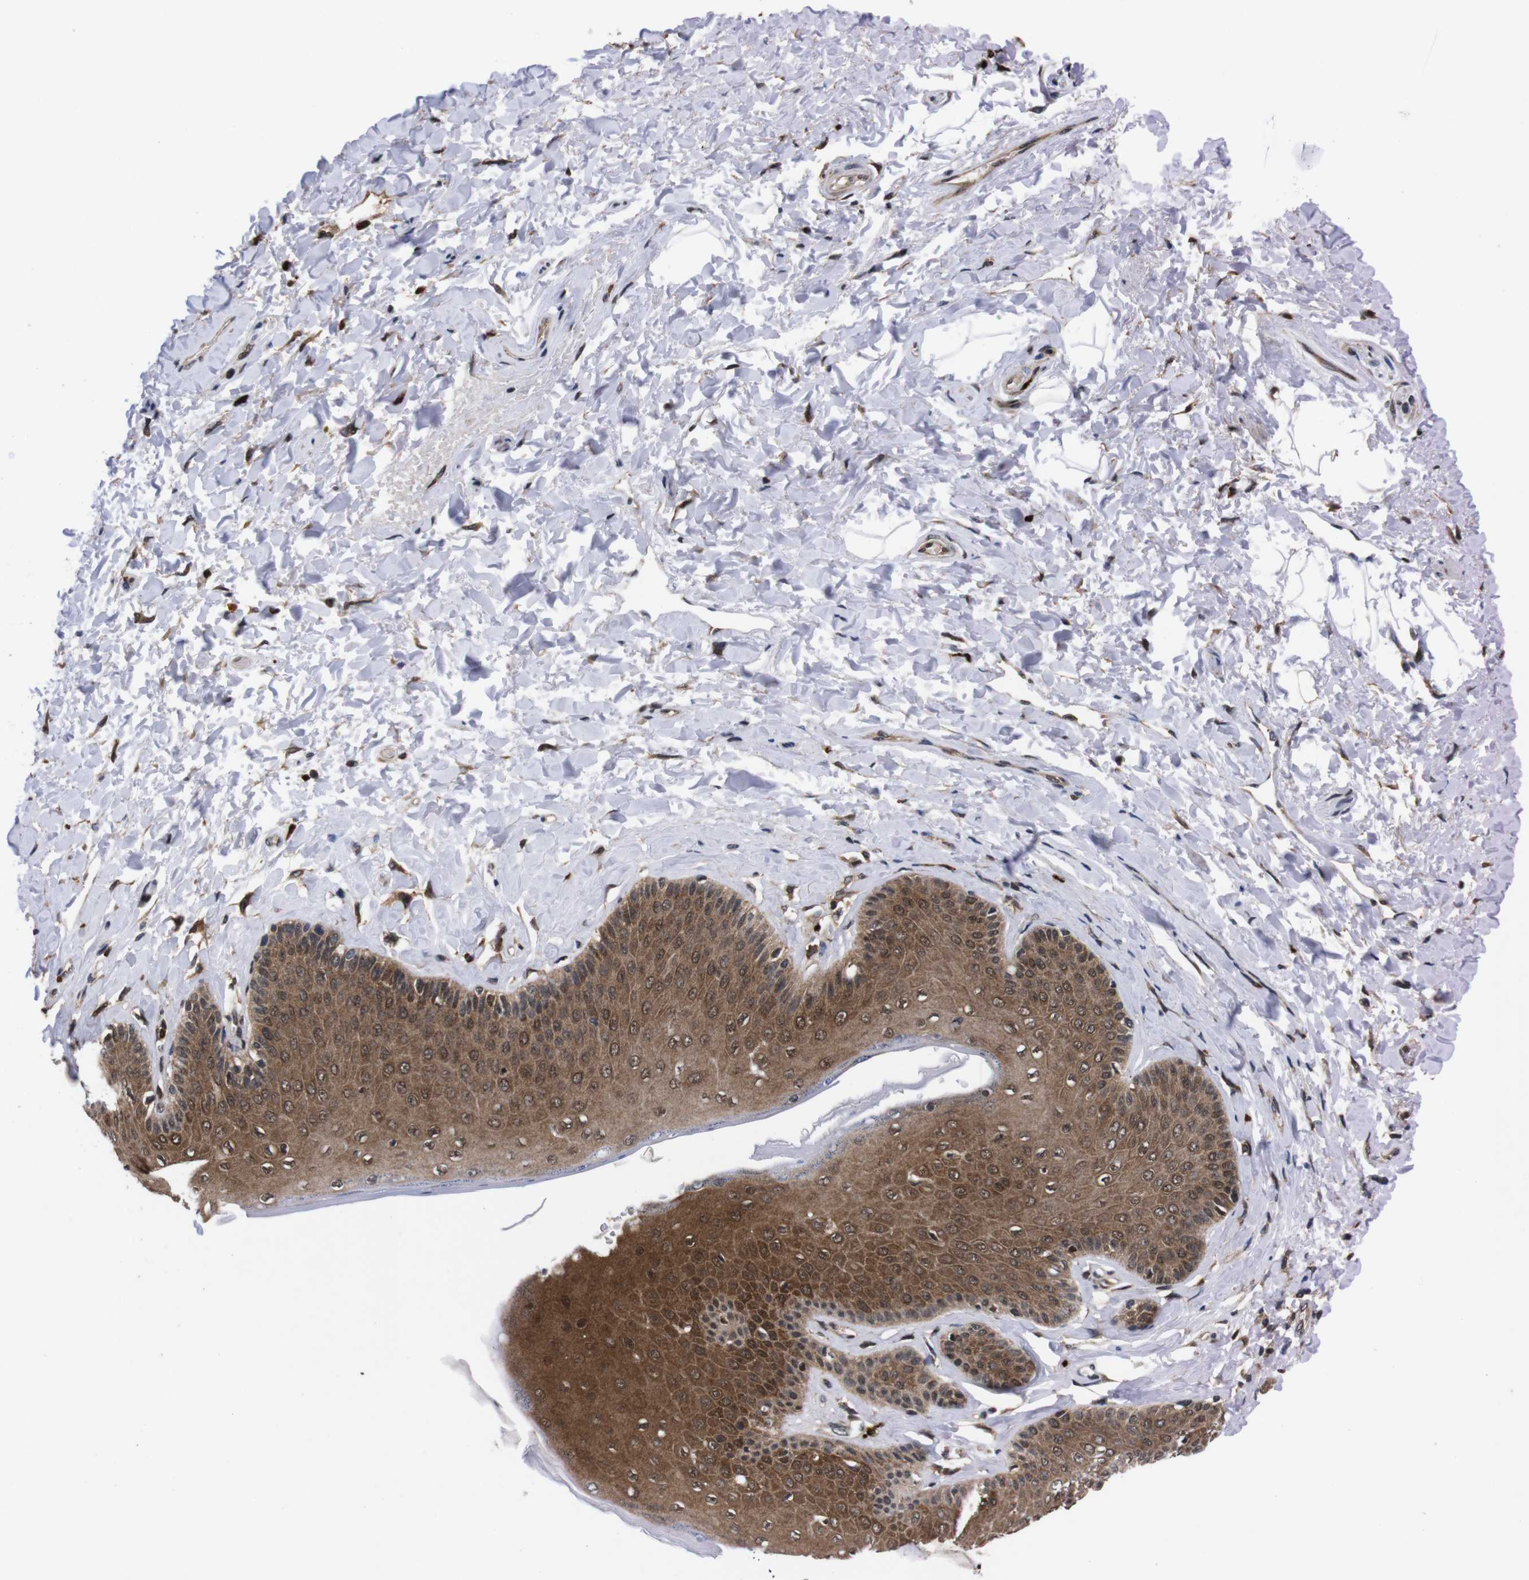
{"staining": {"intensity": "moderate", "quantity": ">75%", "location": "cytoplasmic/membranous,nuclear"}, "tissue": "skin", "cell_type": "Epidermal cells", "image_type": "normal", "snomed": [{"axis": "morphology", "description": "Normal tissue, NOS"}, {"axis": "topography", "description": "Anal"}], "caption": "Unremarkable skin displays moderate cytoplasmic/membranous,nuclear staining in approximately >75% of epidermal cells, visualized by immunohistochemistry.", "gene": "UBQLN2", "patient": {"sex": "male", "age": 69}}